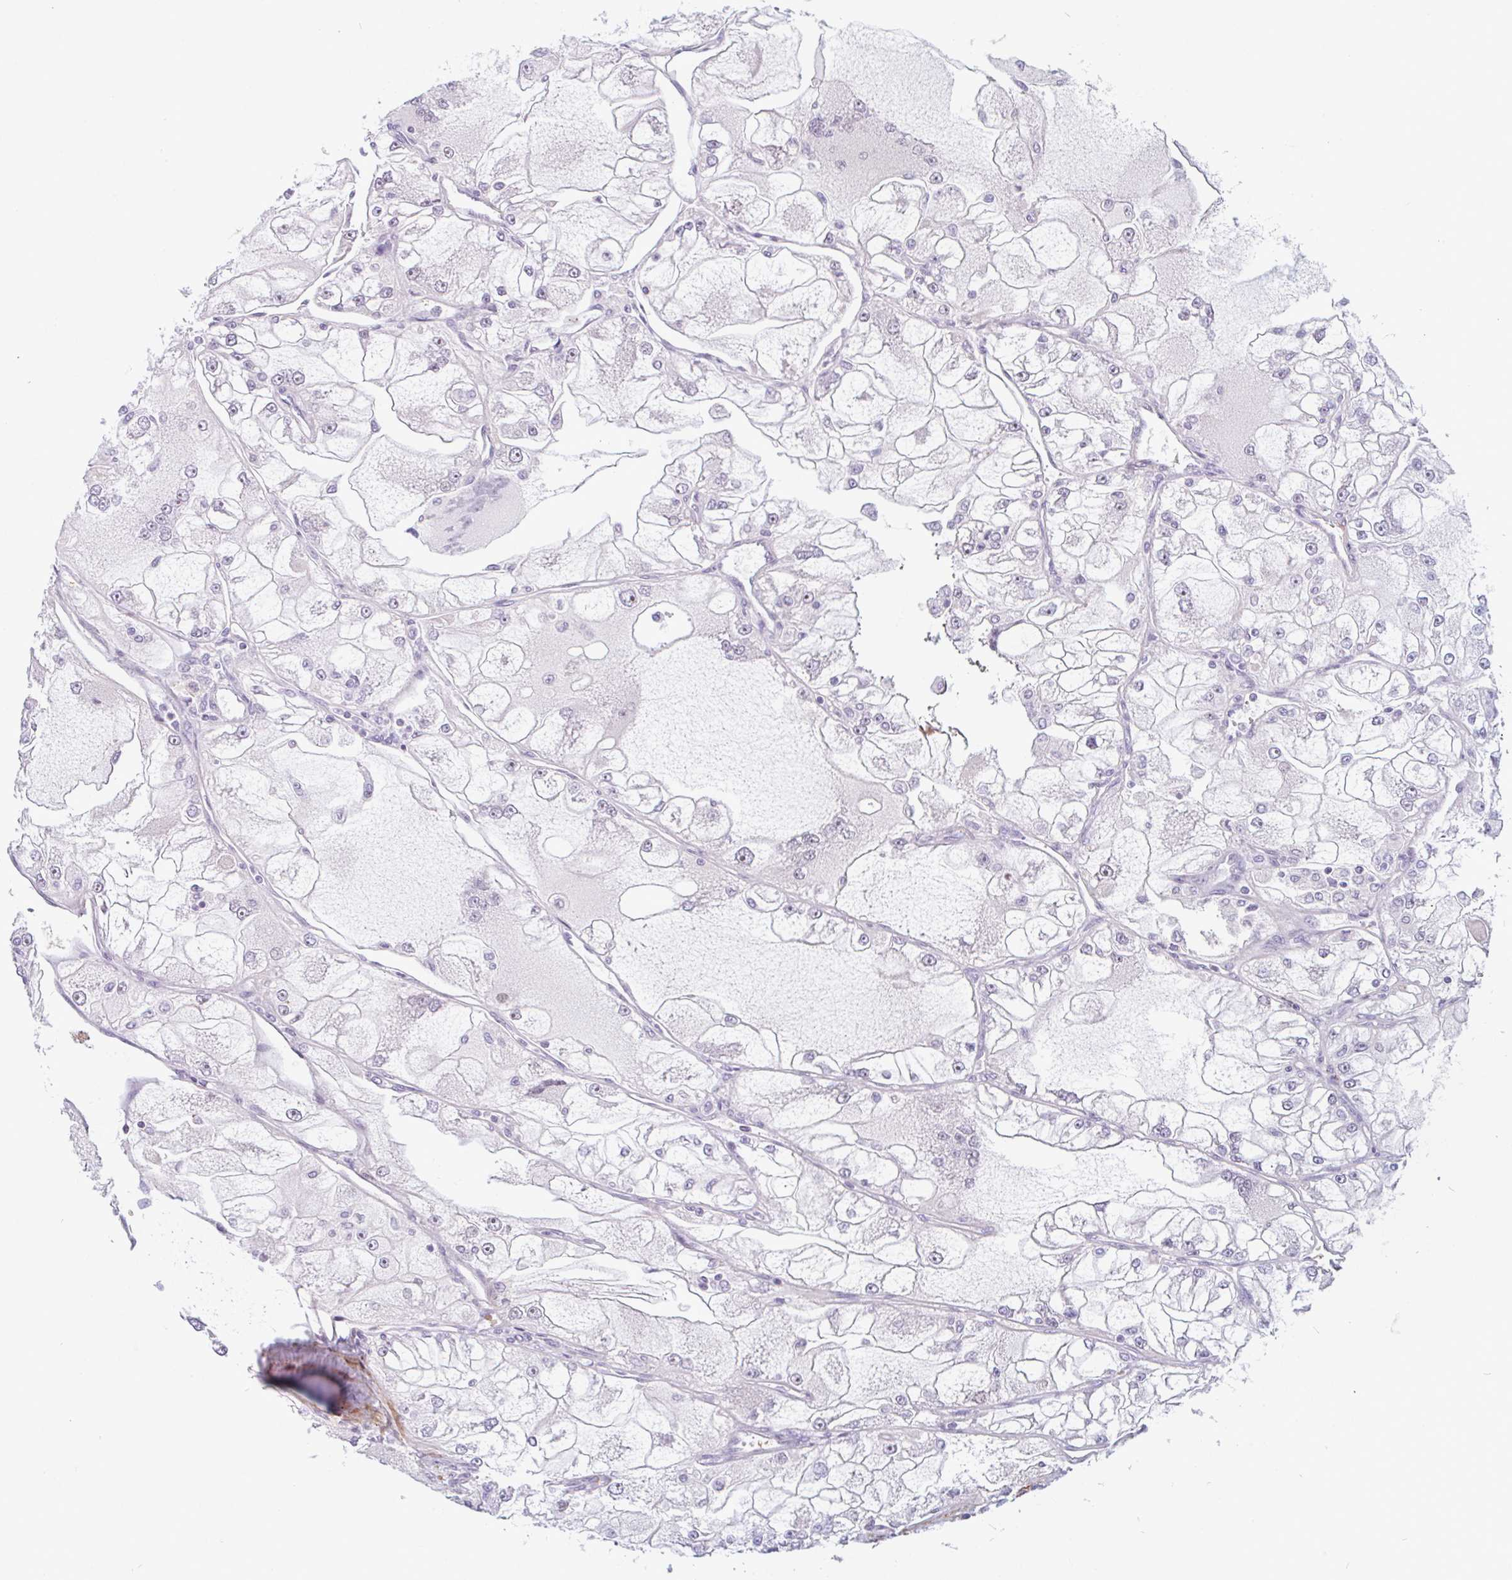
{"staining": {"intensity": "negative", "quantity": "none", "location": "none"}, "tissue": "renal cancer", "cell_type": "Tumor cells", "image_type": "cancer", "snomed": [{"axis": "morphology", "description": "Adenocarcinoma, NOS"}, {"axis": "topography", "description": "Kidney"}], "caption": "DAB (3,3'-diaminobenzidine) immunohistochemical staining of adenocarcinoma (renal) reveals no significant positivity in tumor cells.", "gene": "TMEM119", "patient": {"sex": "female", "age": 72}}